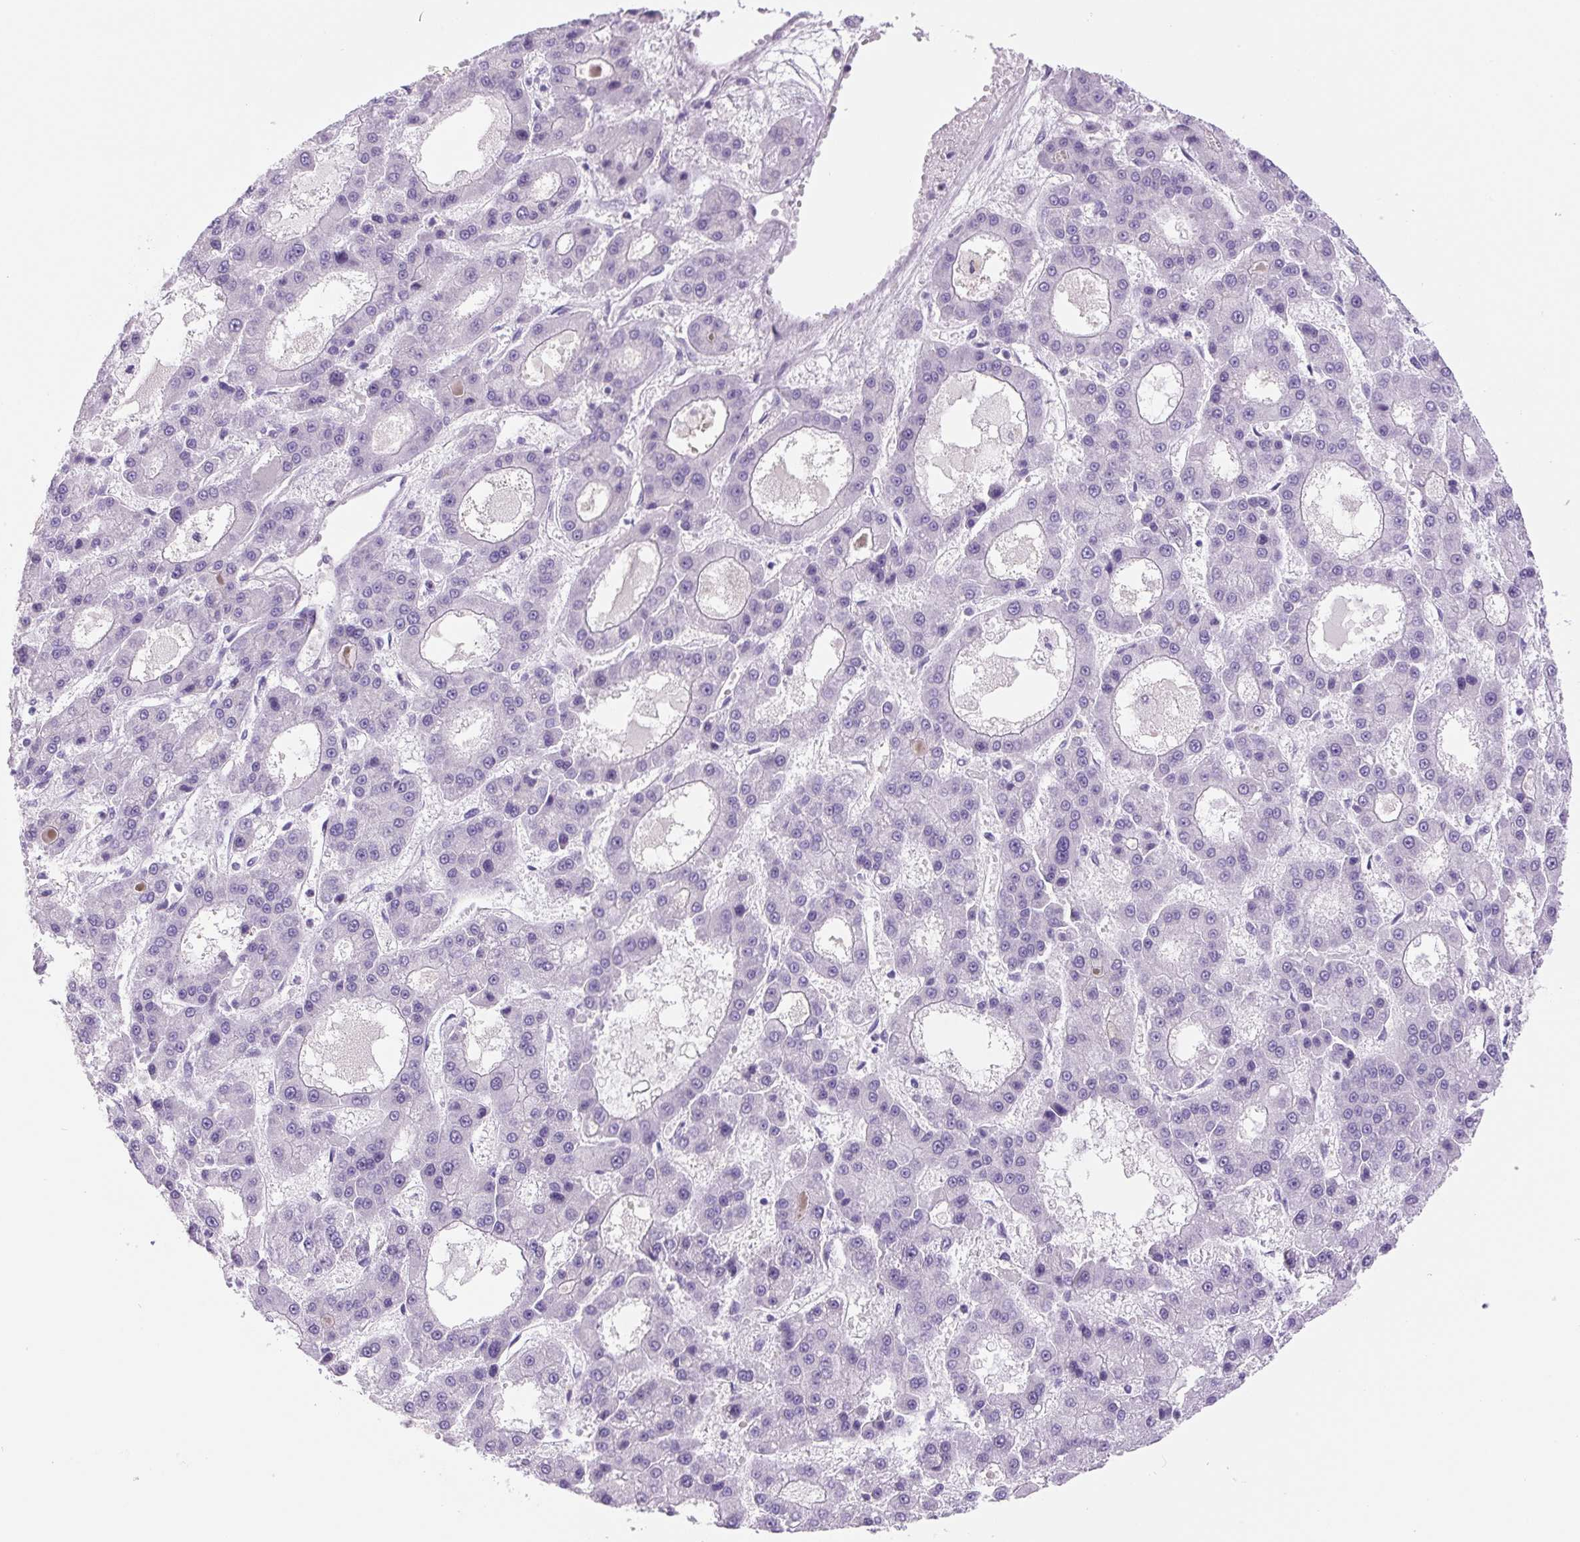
{"staining": {"intensity": "negative", "quantity": "none", "location": "none"}, "tissue": "liver cancer", "cell_type": "Tumor cells", "image_type": "cancer", "snomed": [{"axis": "morphology", "description": "Carcinoma, Hepatocellular, NOS"}, {"axis": "topography", "description": "Liver"}], "caption": "Hepatocellular carcinoma (liver) was stained to show a protein in brown. There is no significant staining in tumor cells.", "gene": "PRRT1", "patient": {"sex": "male", "age": 70}}